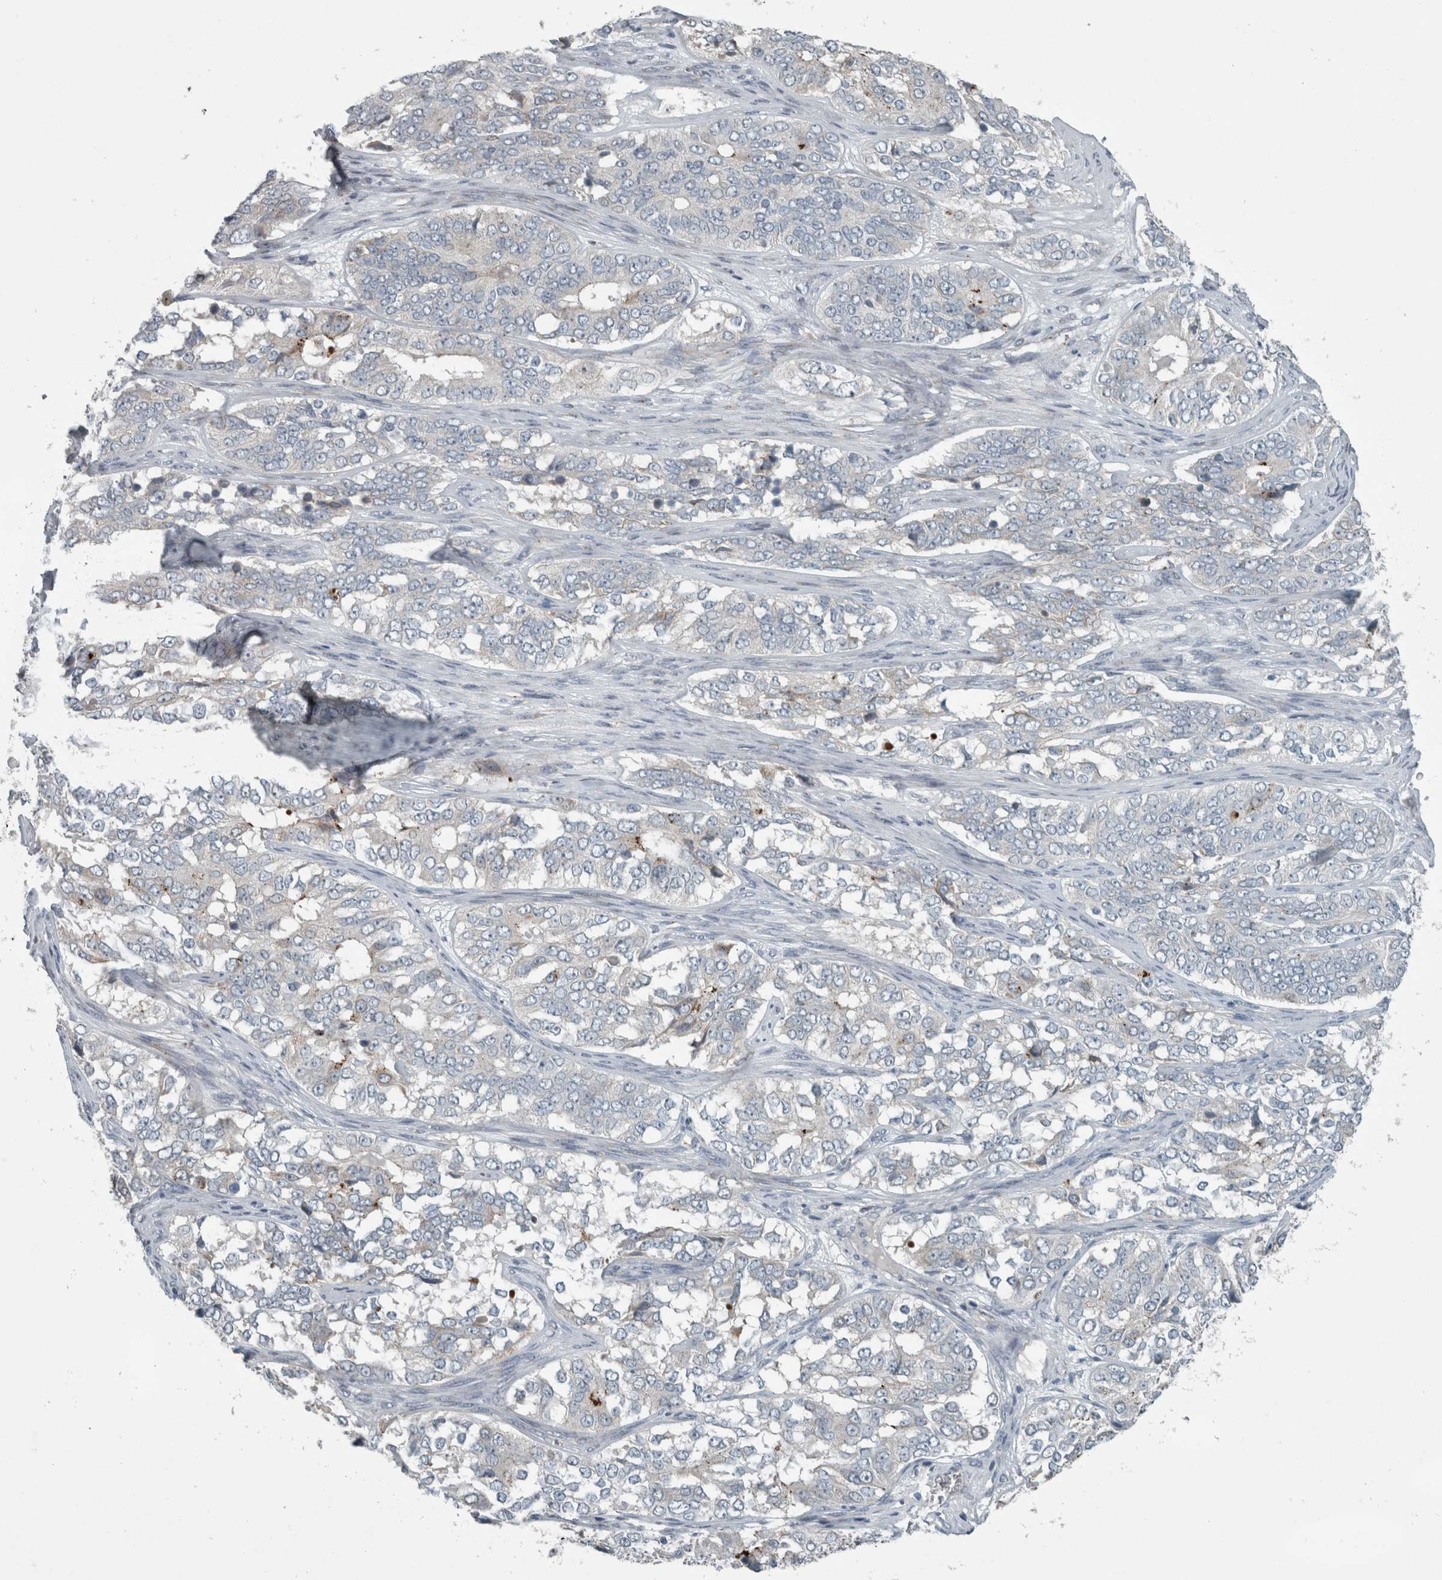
{"staining": {"intensity": "weak", "quantity": "<25%", "location": "cytoplasmic/membranous"}, "tissue": "ovarian cancer", "cell_type": "Tumor cells", "image_type": "cancer", "snomed": [{"axis": "morphology", "description": "Carcinoma, endometroid"}, {"axis": "topography", "description": "Ovary"}], "caption": "Immunohistochemistry micrograph of neoplastic tissue: ovarian cancer (endometroid carcinoma) stained with DAB reveals no significant protein staining in tumor cells.", "gene": "KIF1C", "patient": {"sex": "female", "age": 51}}